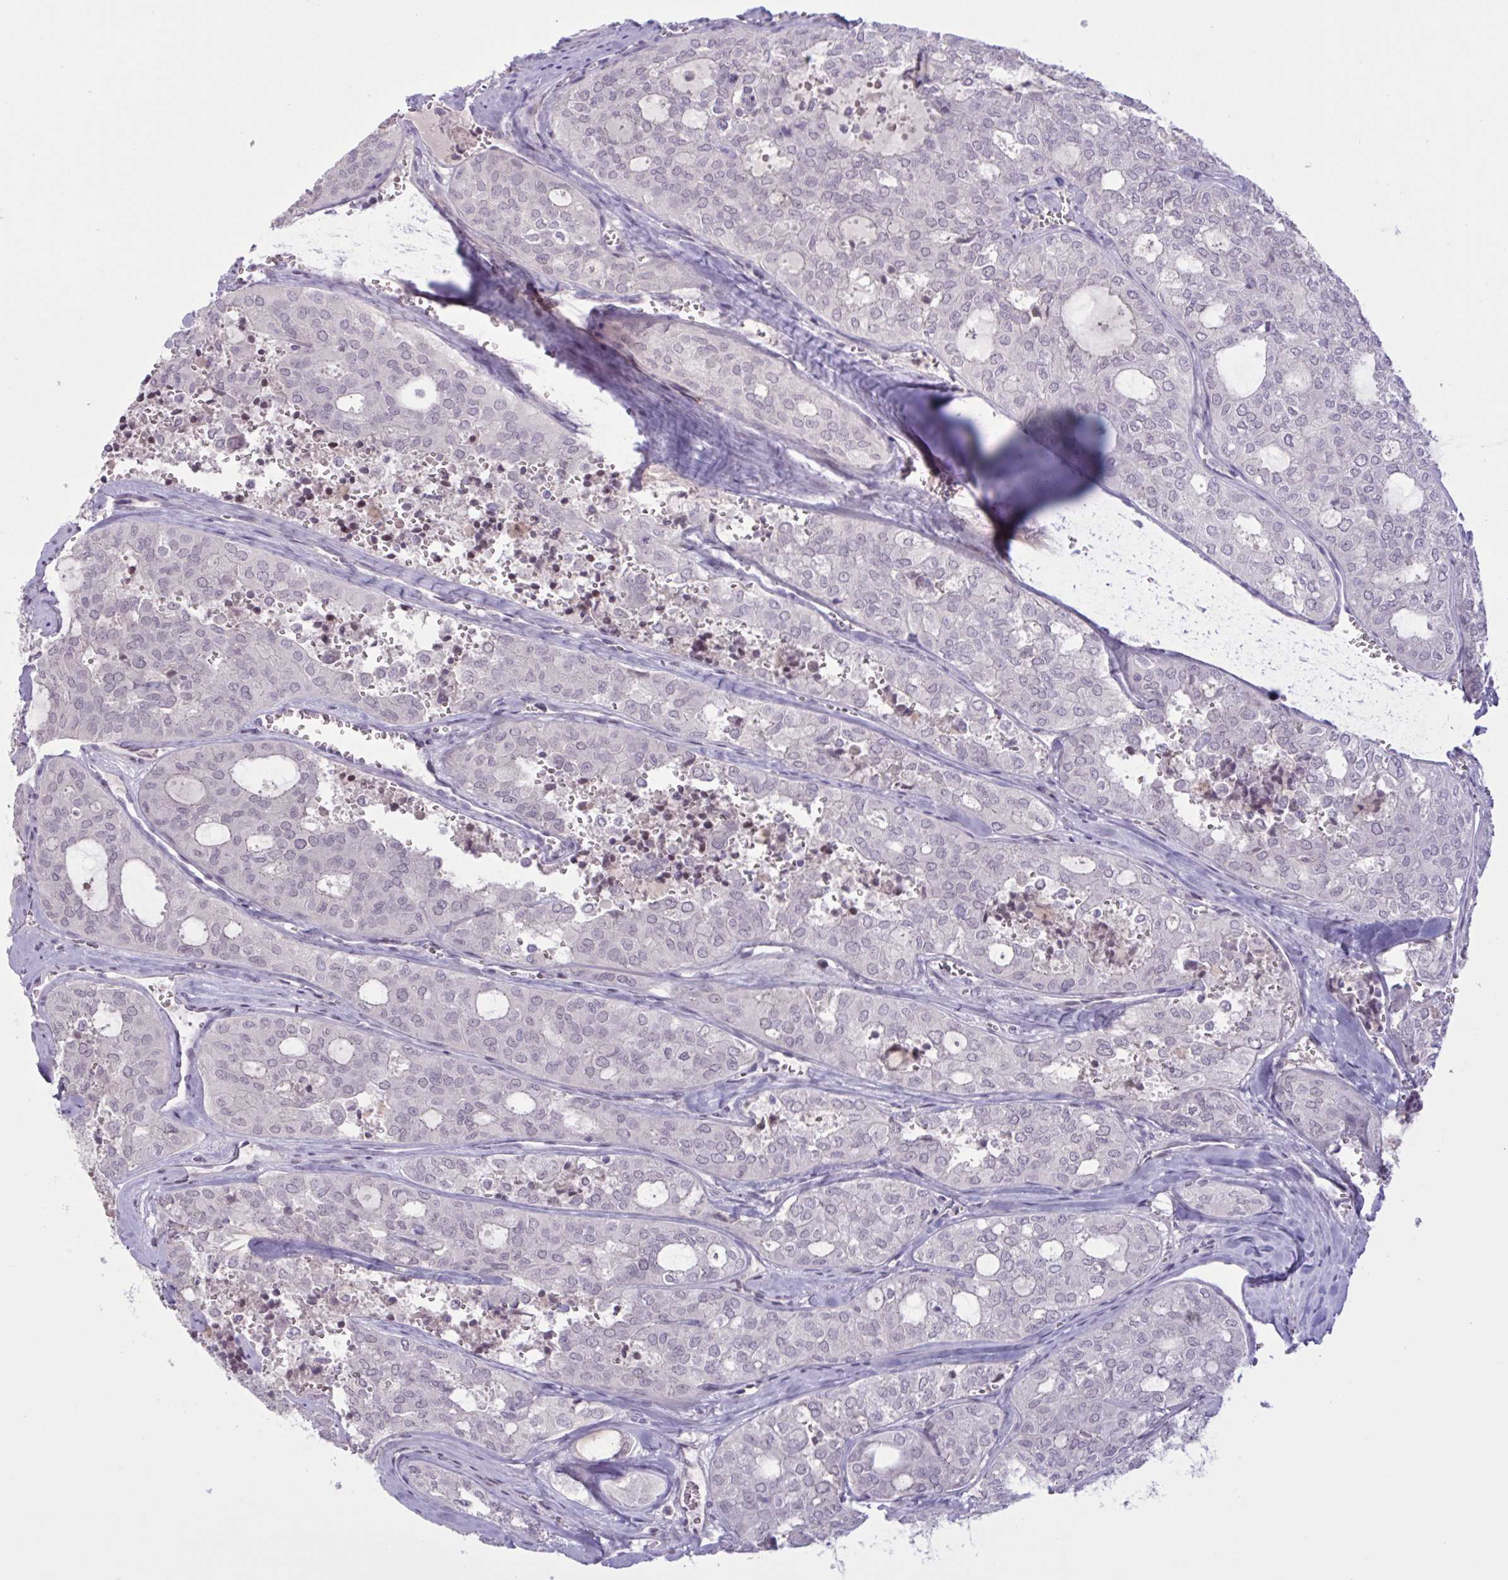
{"staining": {"intensity": "negative", "quantity": "none", "location": "none"}, "tissue": "thyroid cancer", "cell_type": "Tumor cells", "image_type": "cancer", "snomed": [{"axis": "morphology", "description": "Follicular adenoma carcinoma, NOS"}, {"axis": "topography", "description": "Thyroid gland"}], "caption": "Tumor cells are negative for brown protein staining in follicular adenoma carcinoma (thyroid). (DAB (3,3'-diaminobenzidine) immunohistochemistry with hematoxylin counter stain).", "gene": "RFPL4B", "patient": {"sex": "male", "age": 75}}